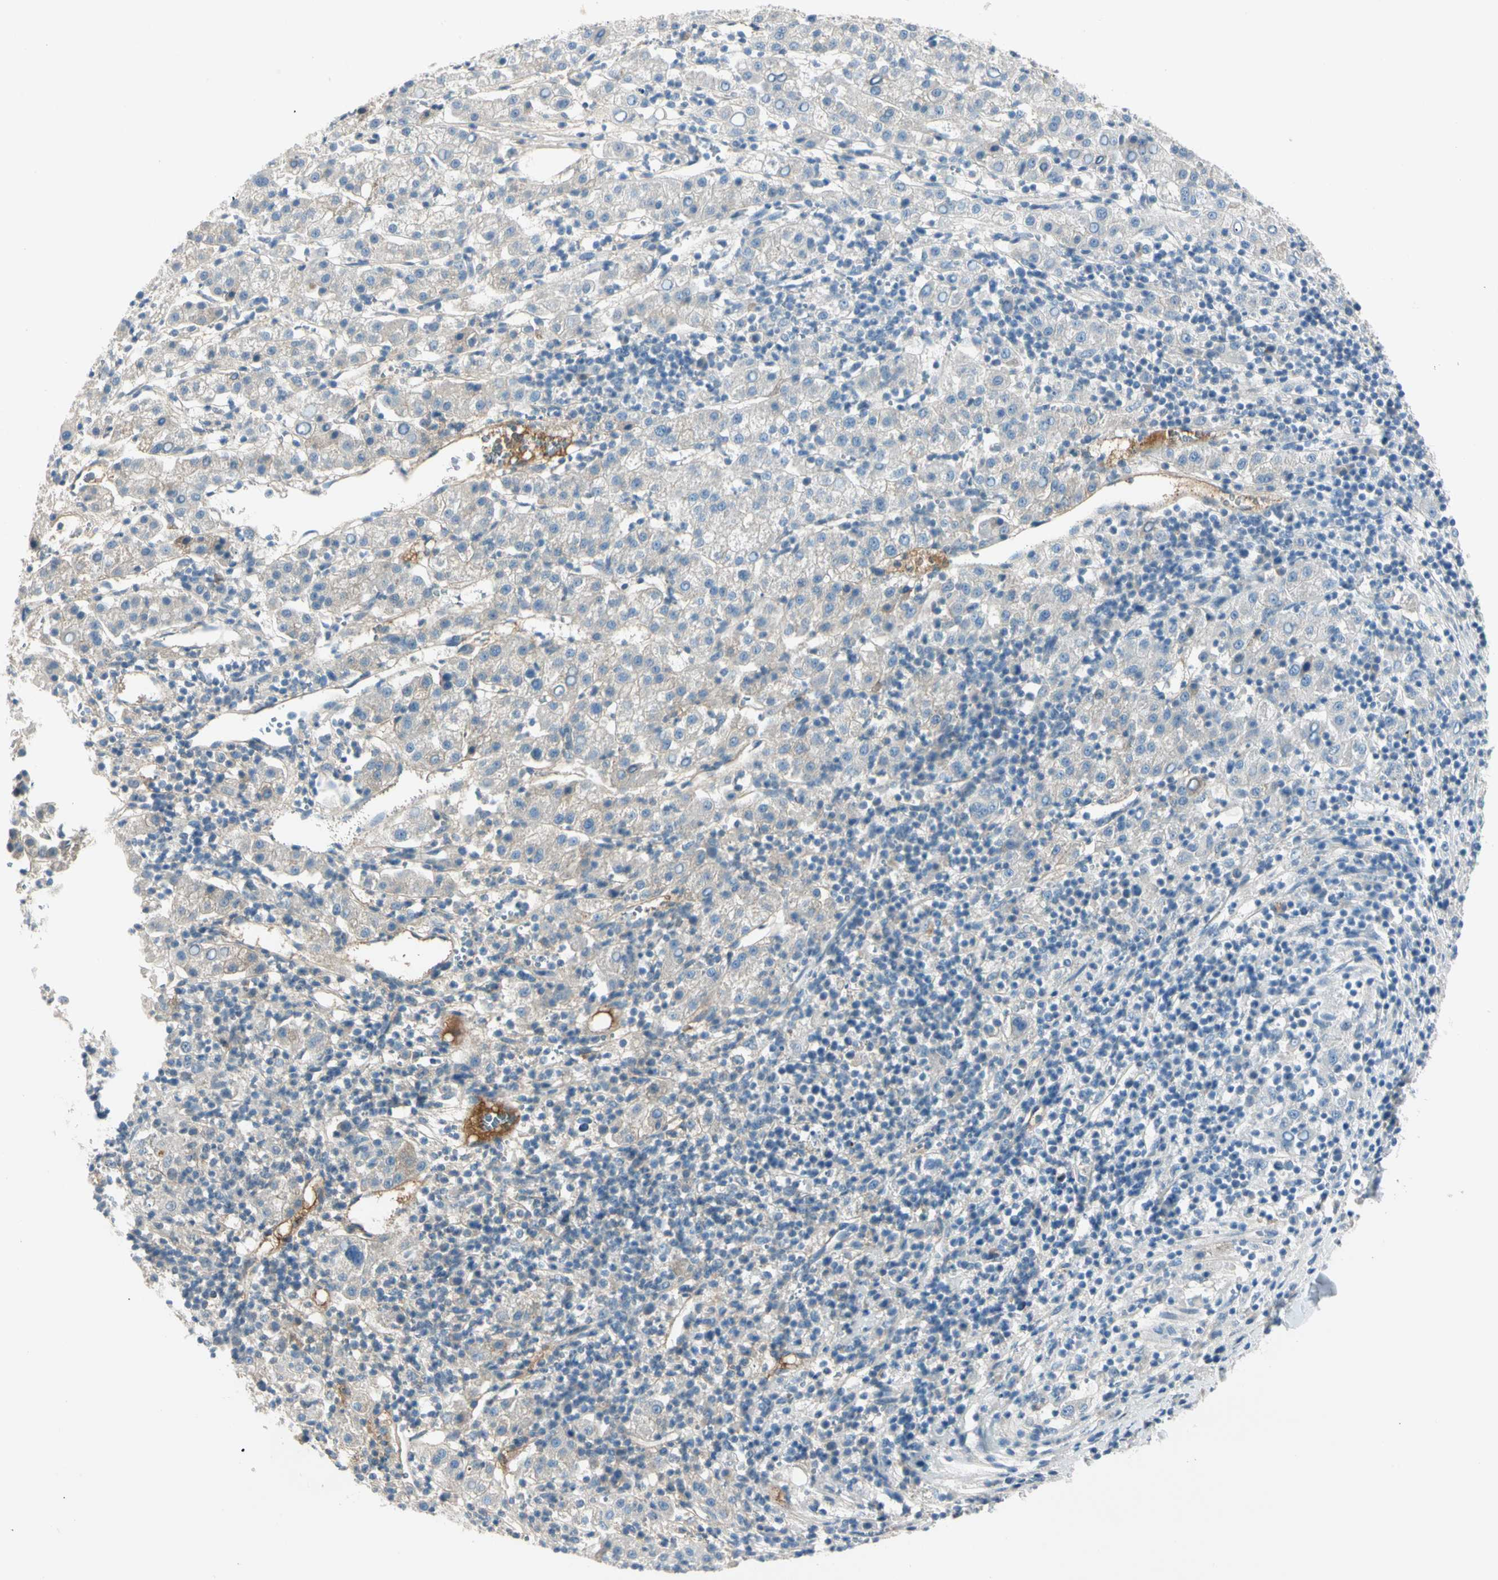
{"staining": {"intensity": "negative", "quantity": "none", "location": "none"}, "tissue": "liver cancer", "cell_type": "Tumor cells", "image_type": "cancer", "snomed": [{"axis": "morphology", "description": "Carcinoma, Hepatocellular, NOS"}, {"axis": "topography", "description": "Liver"}], "caption": "Immunohistochemical staining of human hepatocellular carcinoma (liver) demonstrates no significant positivity in tumor cells. Brightfield microscopy of immunohistochemistry (IHC) stained with DAB (brown) and hematoxylin (blue), captured at high magnification.", "gene": "SERPIND1", "patient": {"sex": "female", "age": 58}}